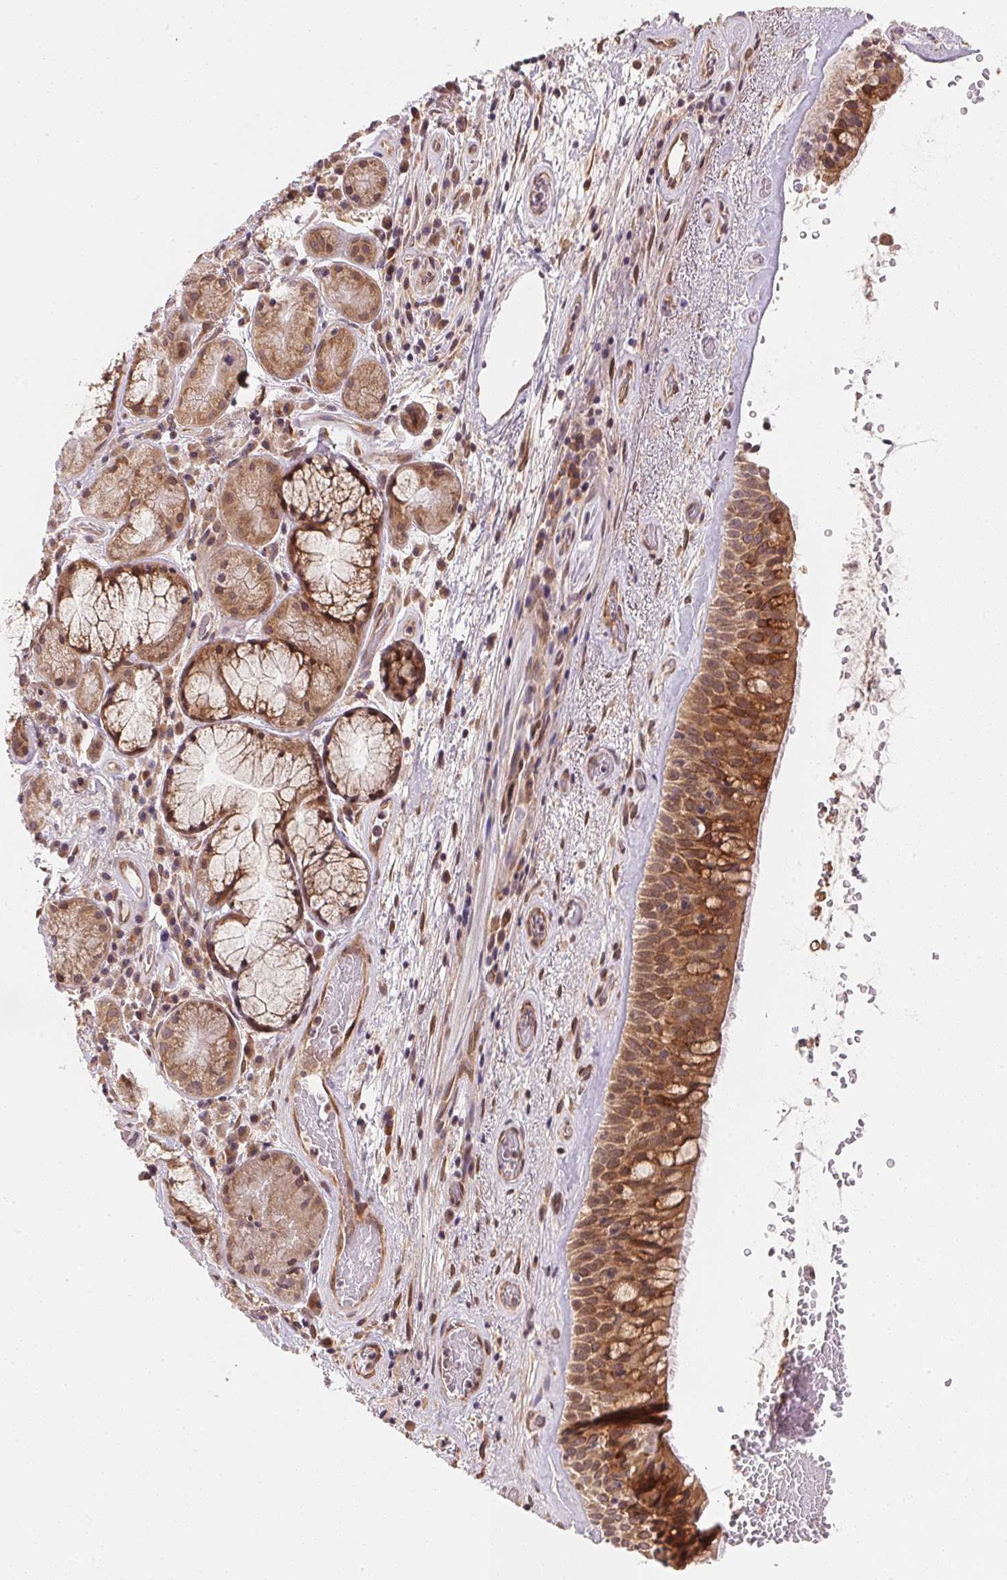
{"staining": {"intensity": "moderate", "quantity": ">75%", "location": "cytoplasmic/membranous"}, "tissue": "bronchus", "cell_type": "Respiratory epithelial cells", "image_type": "normal", "snomed": [{"axis": "morphology", "description": "Normal tissue, NOS"}, {"axis": "topography", "description": "Bronchus"}], "caption": "A medium amount of moderate cytoplasmic/membranous positivity is identified in about >75% of respiratory epithelial cells in benign bronchus. The staining is performed using DAB brown chromogen to label protein expression. The nuclei are counter-stained blue using hematoxylin.", "gene": "EI24", "patient": {"sex": "male", "age": 48}}